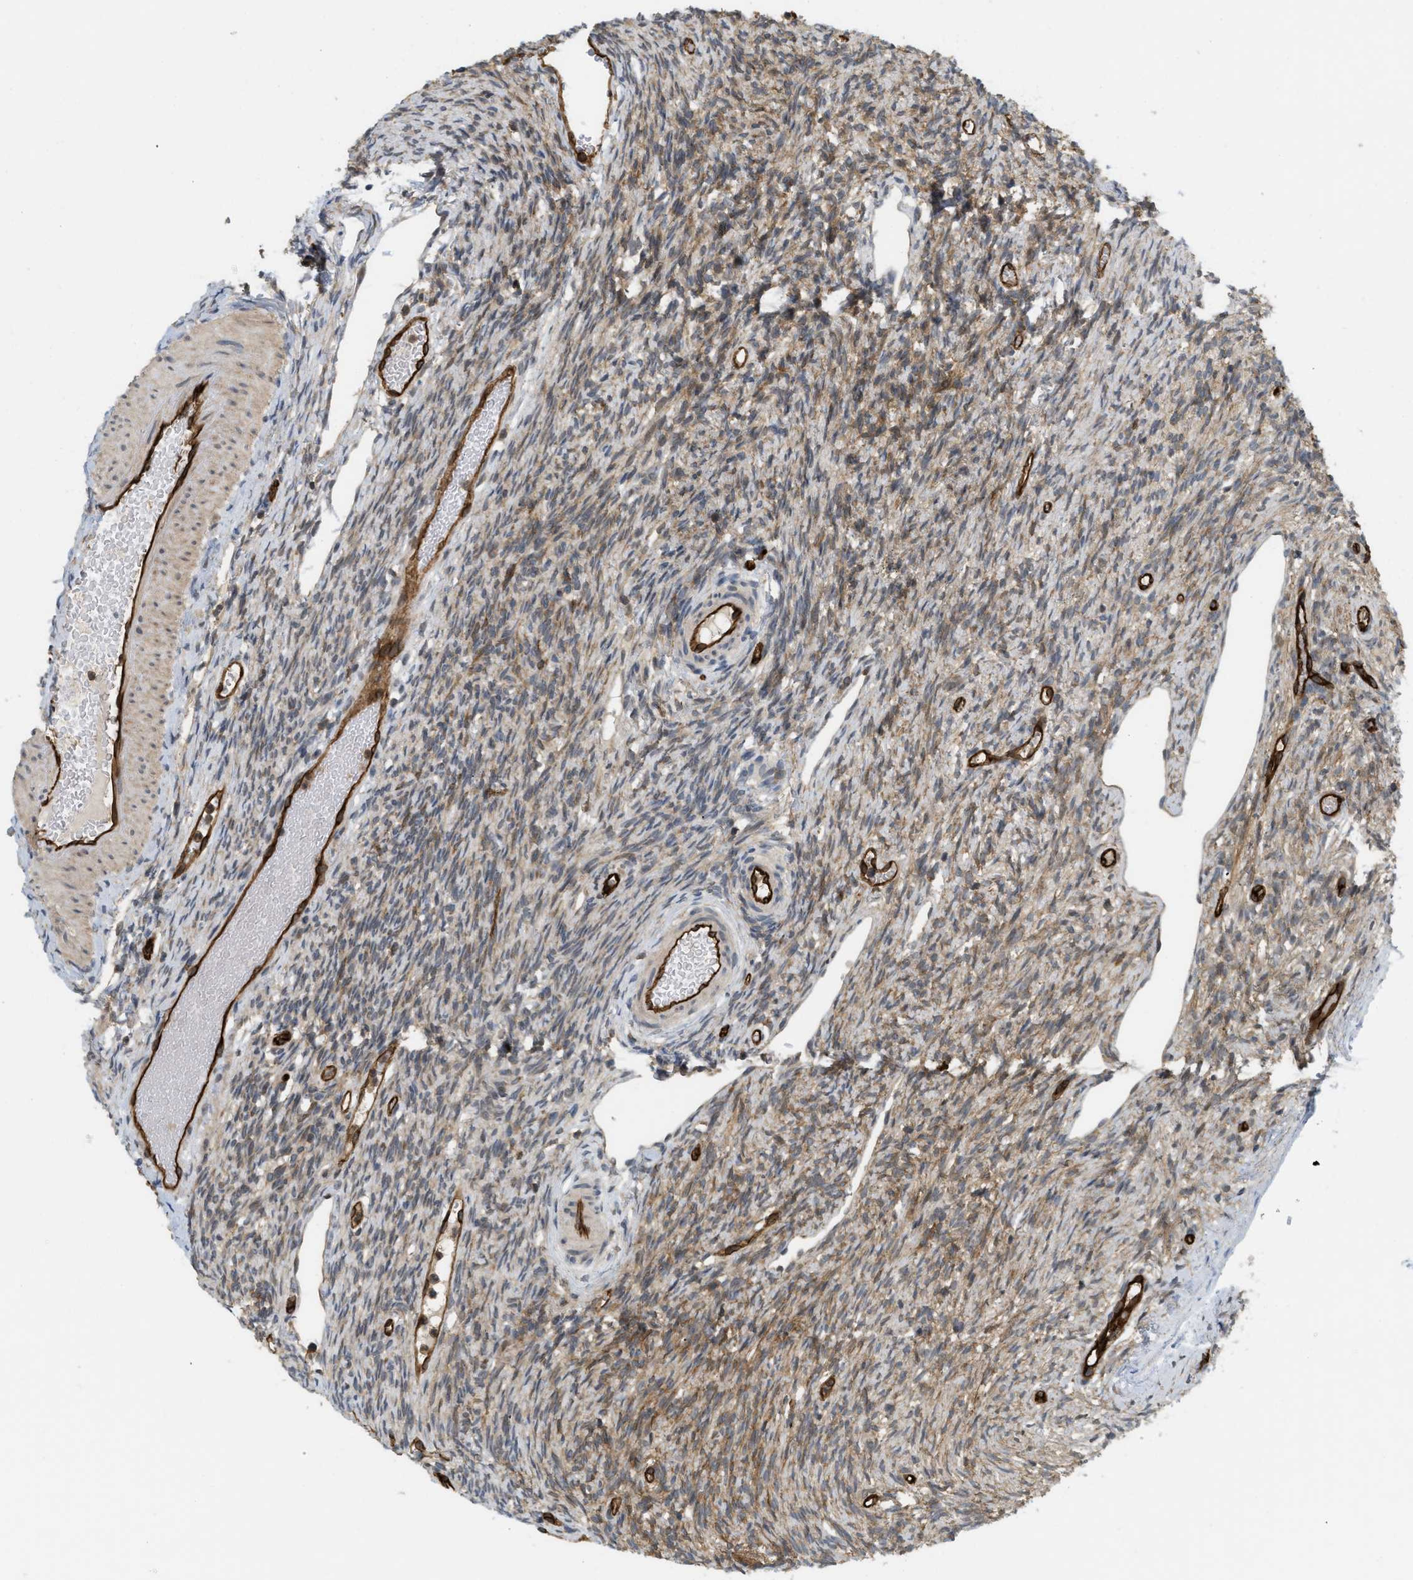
{"staining": {"intensity": "moderate", "quantity": "25%-75%", "location": "cytoplasmic/membranous"}, "tissue": "ovary", "cell_type": "Ovarian stroma cells", "image_type": "normal", "snomed": [{"axis": "morphology", "description": "Normal tissue, NOS"}, {"axis": "topography", "description": "Ovary"}], "caption": "DAB (3,3'-diaminobenzidine) immunohistochemical staining of normal human ovary displays moderate cytoplasmic/membranous protein expression in about 25%-75% of ovarian stroma cells. (Stains: DAB in brown, nuclei in blue, Microscopy: brightfield microscopy at high magnification).", "gene": "PALMD", "patient": {"sex": "female", "age": 33}}